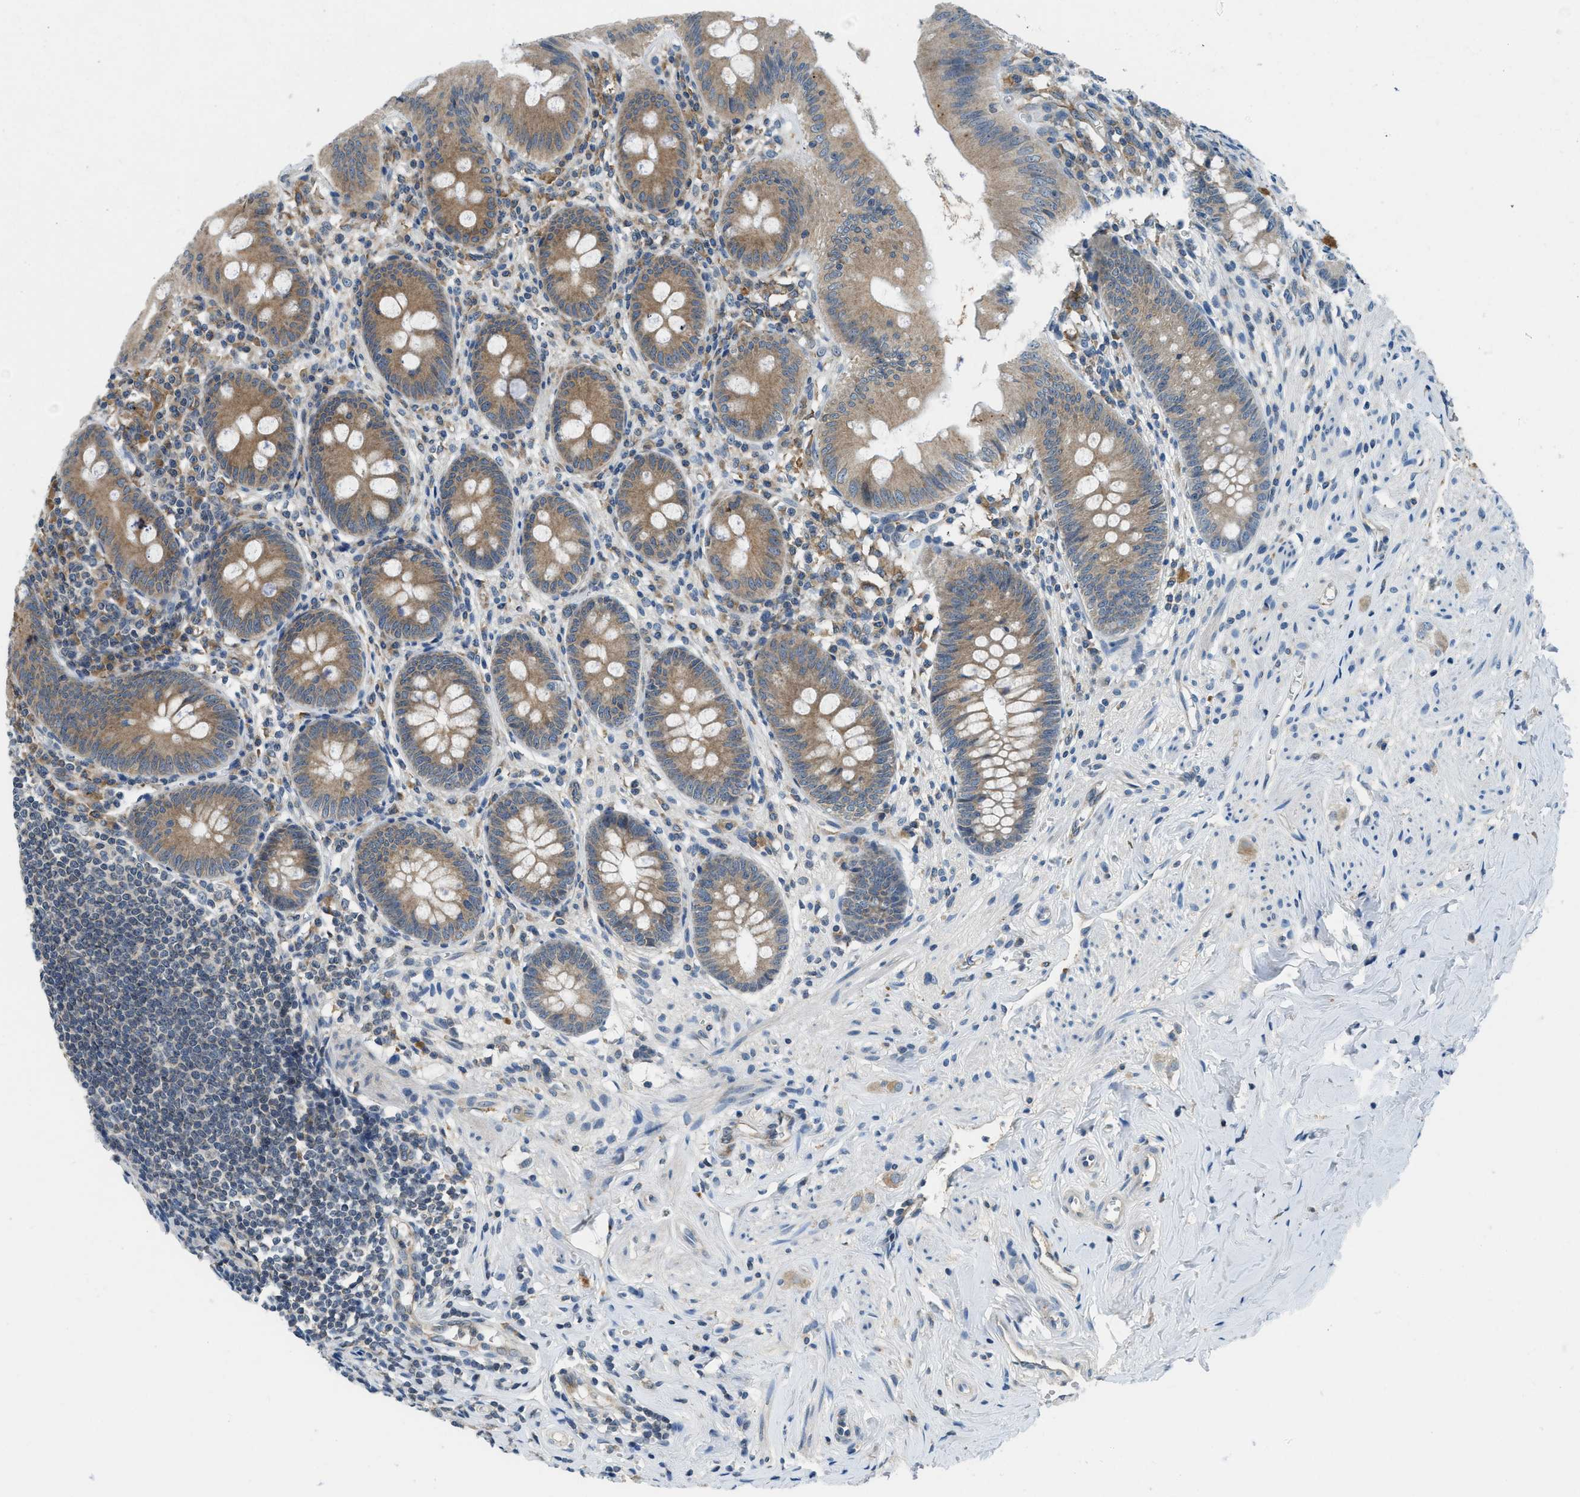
{"staining": {"intensity": "moderate", "quantity": ">75%", "location": "cytoplasmic/membranous"}, "tissue": "appendix", "cell_type": "Glandular cells", "image_type": "normal", "snomed": [{"axis": "morphology", "description": "Normal tissue, NOS"}, {"axis": "topography", "description": "Appendix"}], "caption": "High-power microscopy captured an immunohistochemistry (IHC) photomicrograph of benign appendix, revealing moderate cytoplasmic/membranous positivity in about >75% of glandular cells.", "gene": "BCAP31", "patient": {"sex": "male", "age": 56}}